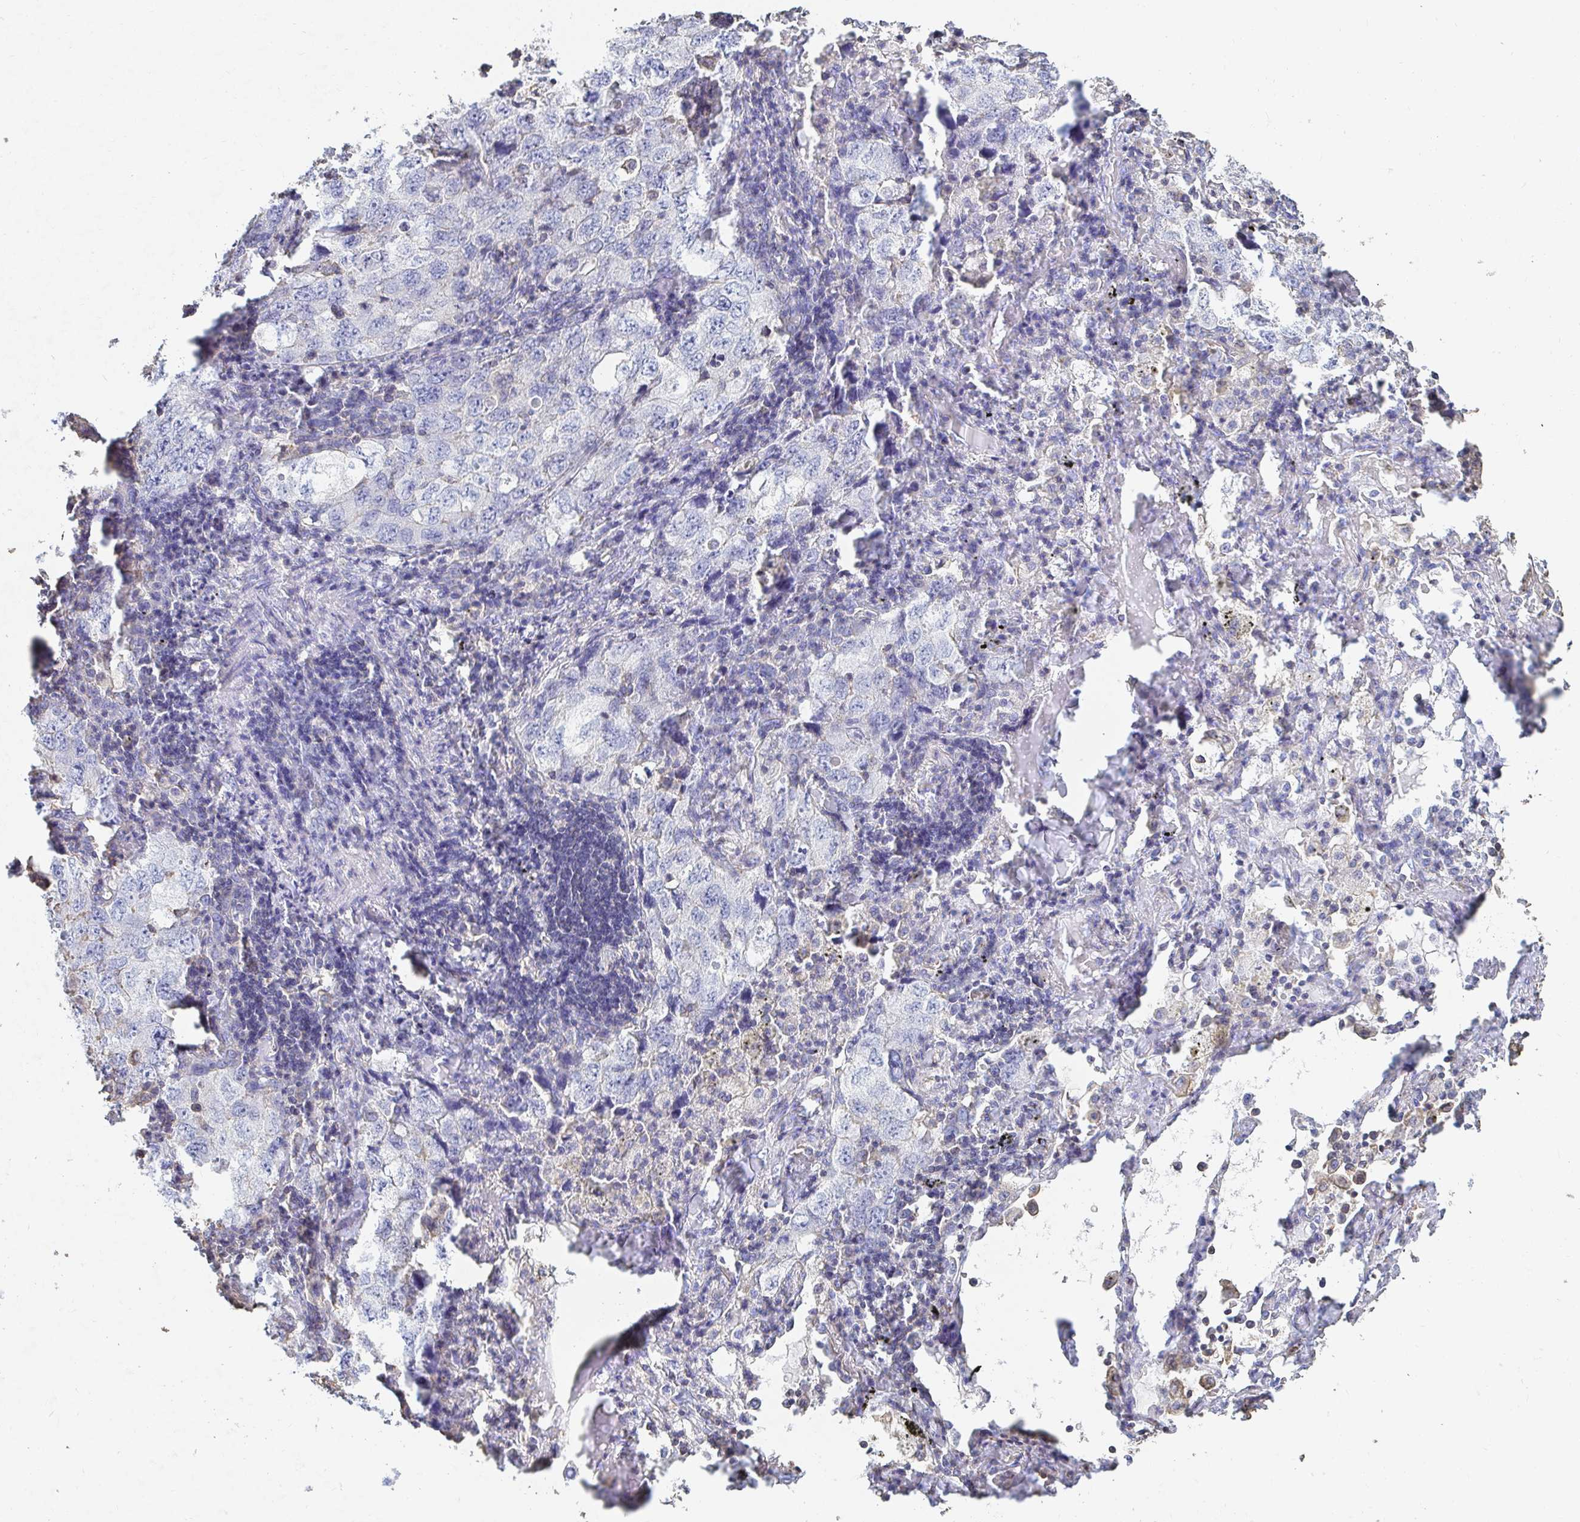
{"staining": {"intensity": "negative", "quantity": "none", "location": "none"}, "tissue": "lung cancer", "cell_type": "Tumor cells", "image_type": "cancer", "snomed": [{"axis": "morphology", "description": "Adenocarcinoma, NOS"}, {"axis": "topography", "description": "Lung"}], "caption": "Immunohistochemistry (IHC) image of neoplastic tissue: lung cancer (adenocarcinoma) stained with DAB displays no significant protein staining in tumor cells.", "gene": "PTPN14", "patient": {"sex": "female", "age": 57}}